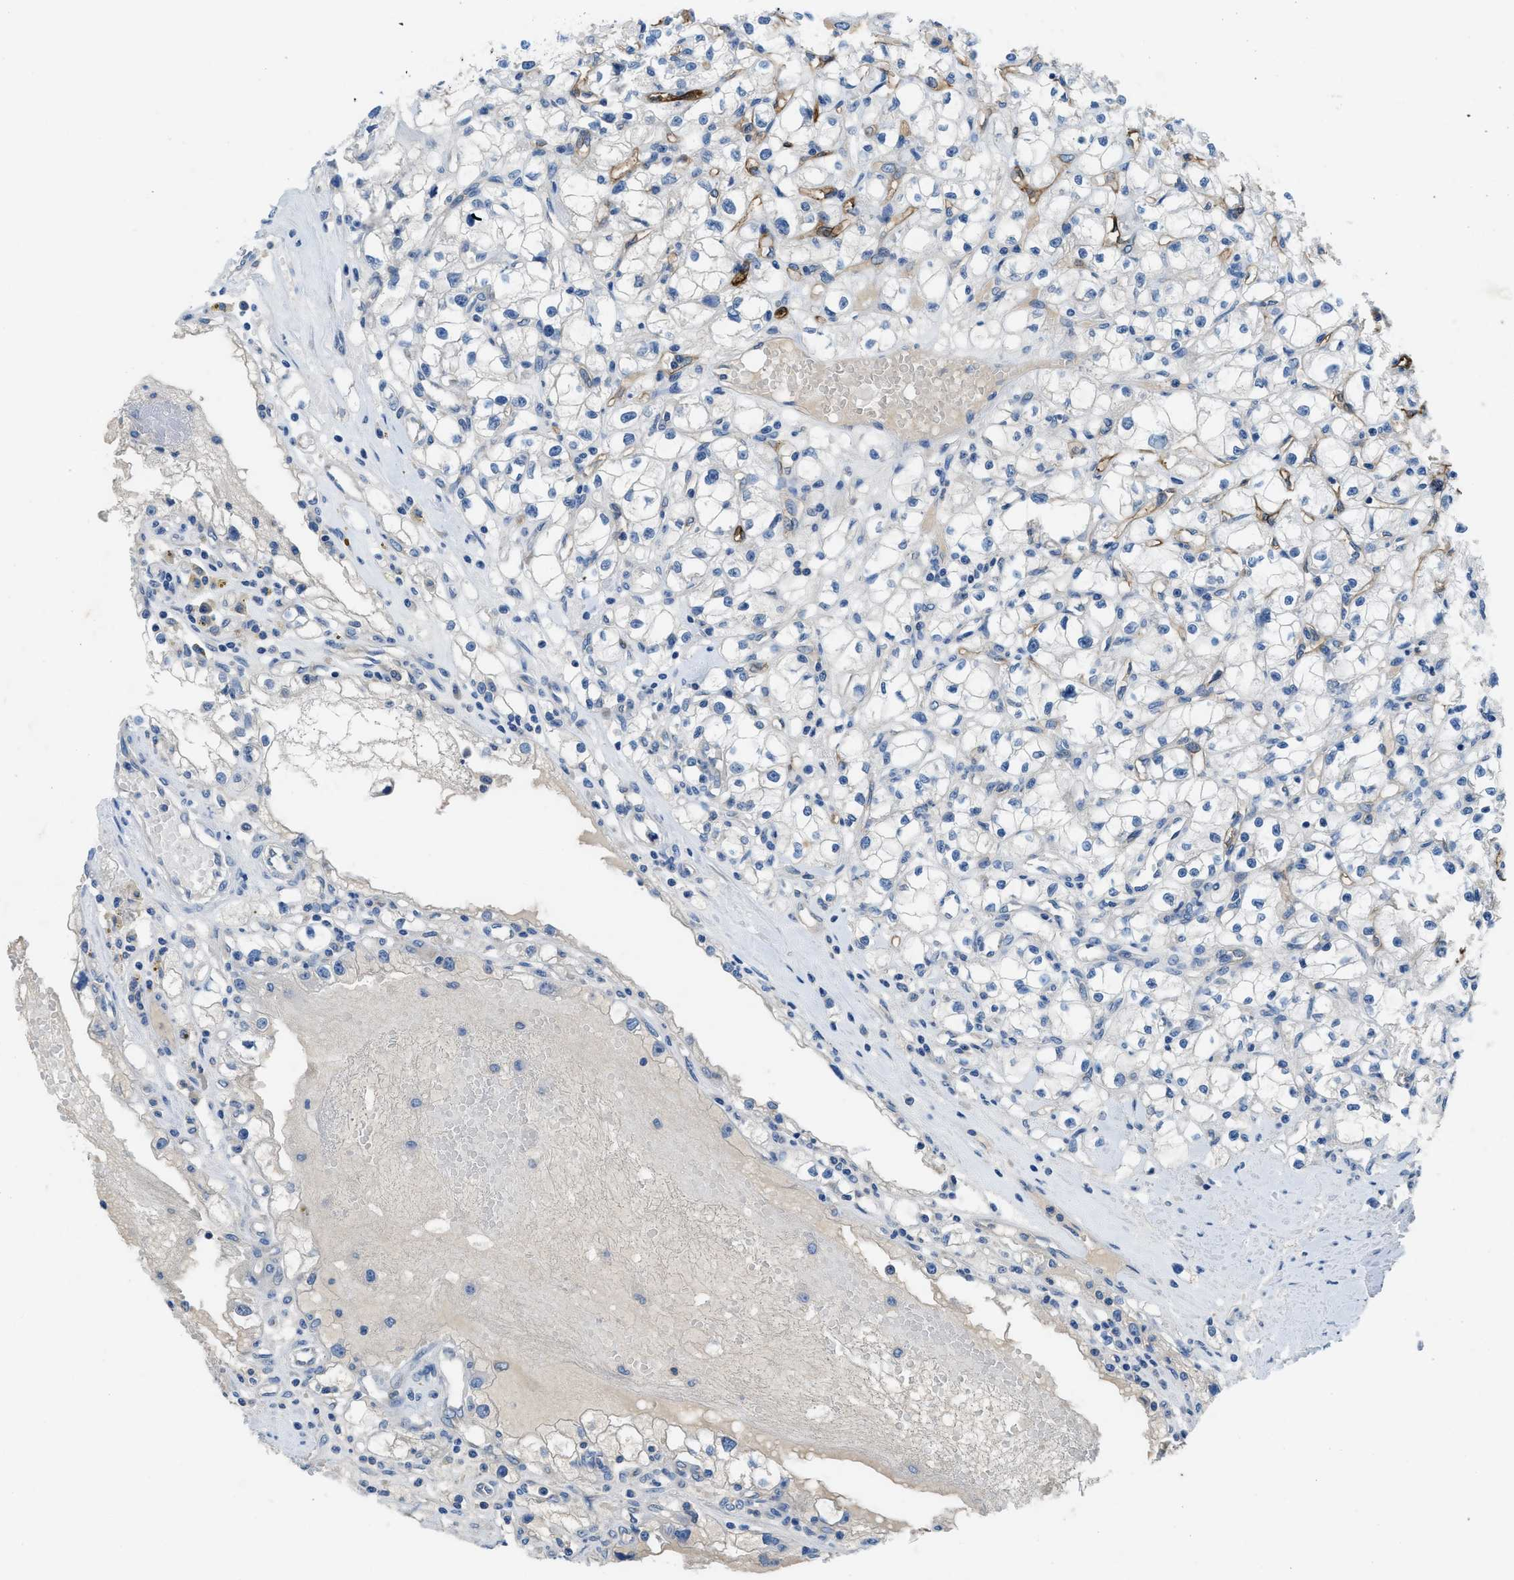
{"staining": {"intensity": "negative", "quantity": "none", "location": "none"}, "tissue": "renal cancer", "cell_type": "Tumor cells", "image_type": "cancer", "snomed": [{"axis": "morphology", "description": "Adenocarcinoma, NOS"}, {"axis": "topography", "description": "Kidney"}], "caption": "Histopathology image shows no protein positivity in tumor cells of adenocarcinoma (renal) tissue. (IHC, brightfield microscopy, high magnification).", "gene": "PGR", "patient": {"sex": "male", "age": 56}}